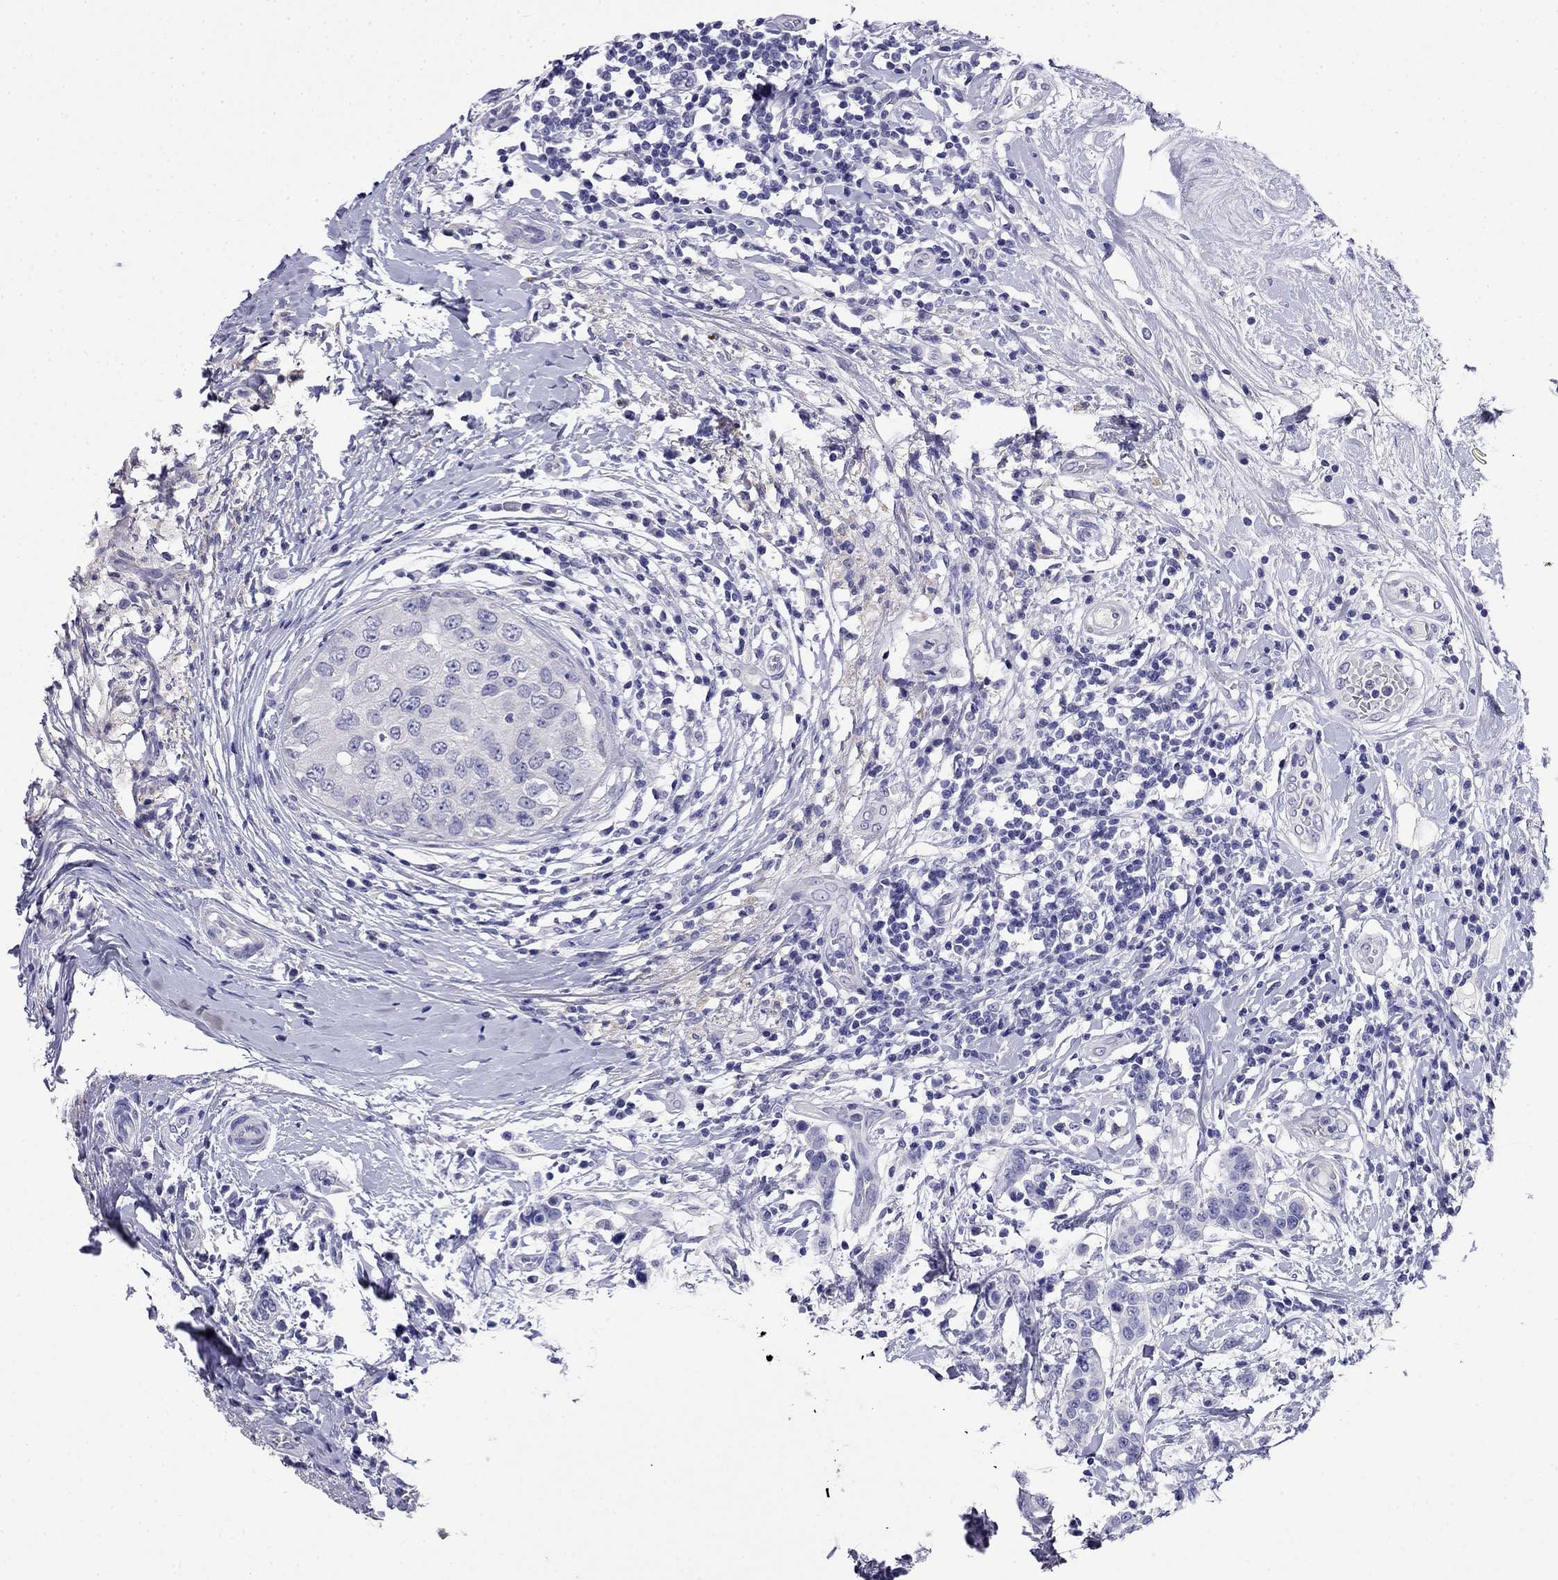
{"staining": {"intensity": "negative", "quantity": "none", "location": "none"}, "tissue": "breast cancer", "cell_type": "Tumor cells", "image_type": "cancer", "snomed": [{"axis": "morphology", "description": "Duct carcinoma"}, {"axis": "topography", "description": "Breast"}], "caption": "Immunohistochemical staining of human breast cancer exhibits no significant positivity in tumor cells.", "gene": "MYO15A", "patient": {"sex": "female", "age": 27}}